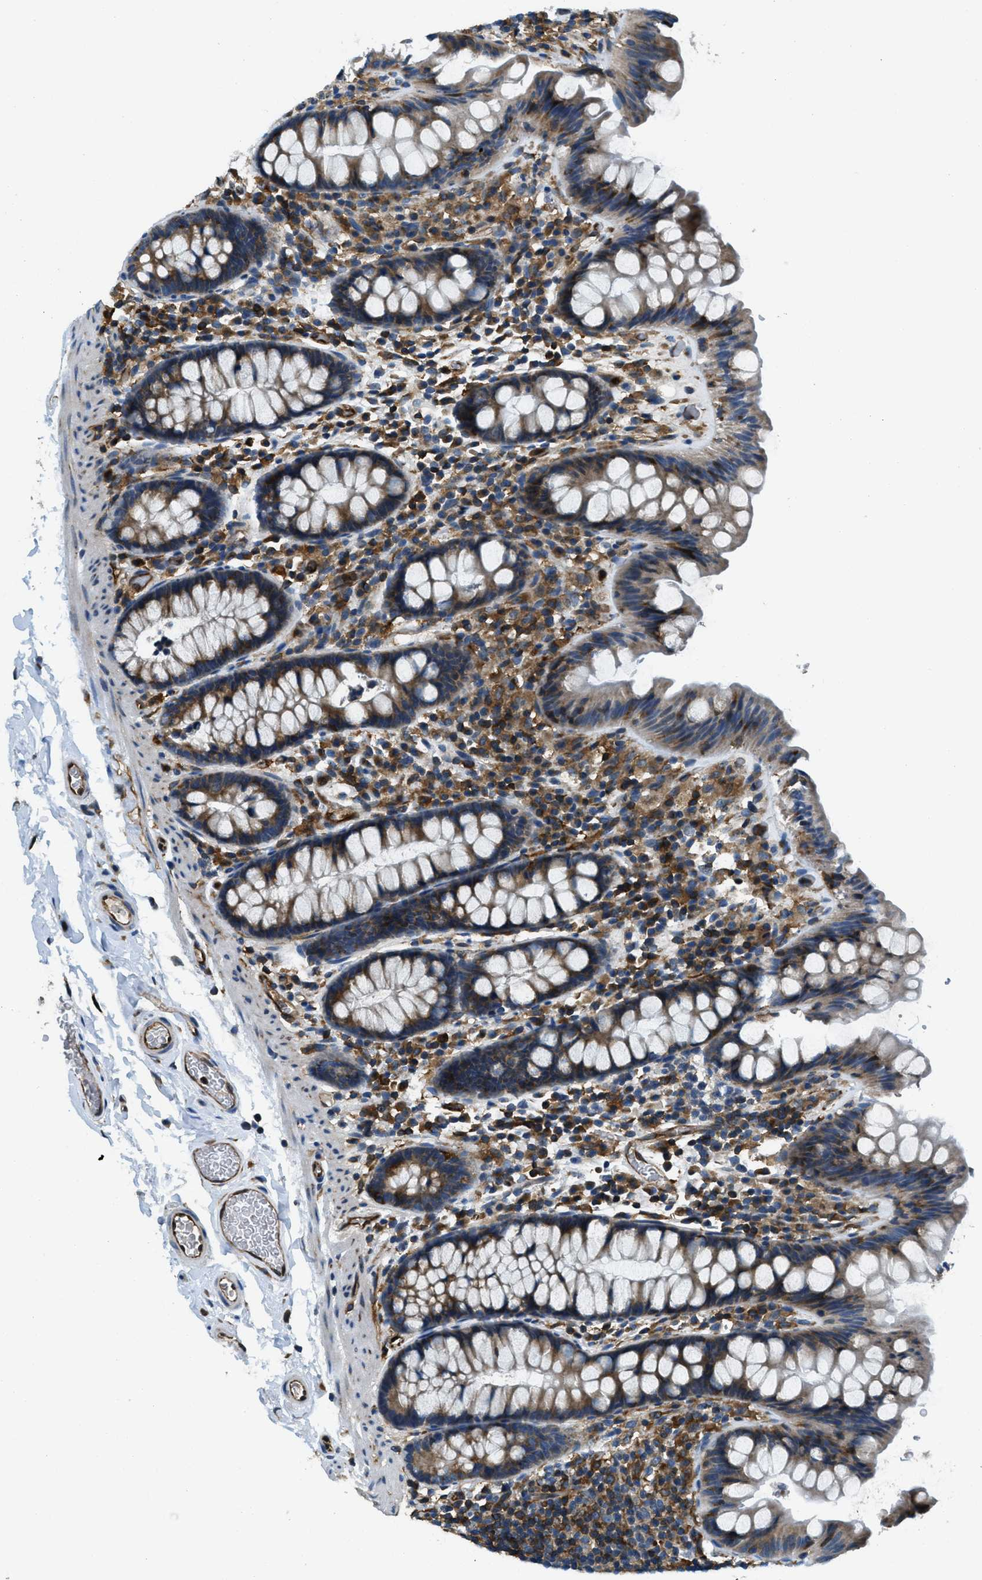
{"staining": {"intensity": "moderate", "quantity": ">75%", "location": "cytoplasmic/membranous"}, "tissue": "colon", "cell_type": "Endothelial cells", "image_type": "normal", "snomed": [{"axis": "morphology", "description": "Normal tissue, NOS"}, {"axis": "topography", "description": "Colon"}], "caption": "This photomicrograph displays immunohistochemistry staining of benign human colon, with medium moderate cytoplasmic/membranous staining in about >75% of endothelial cells.", "gene": "GIMAP8", "patient": {"sex": "female", "age": 80}}